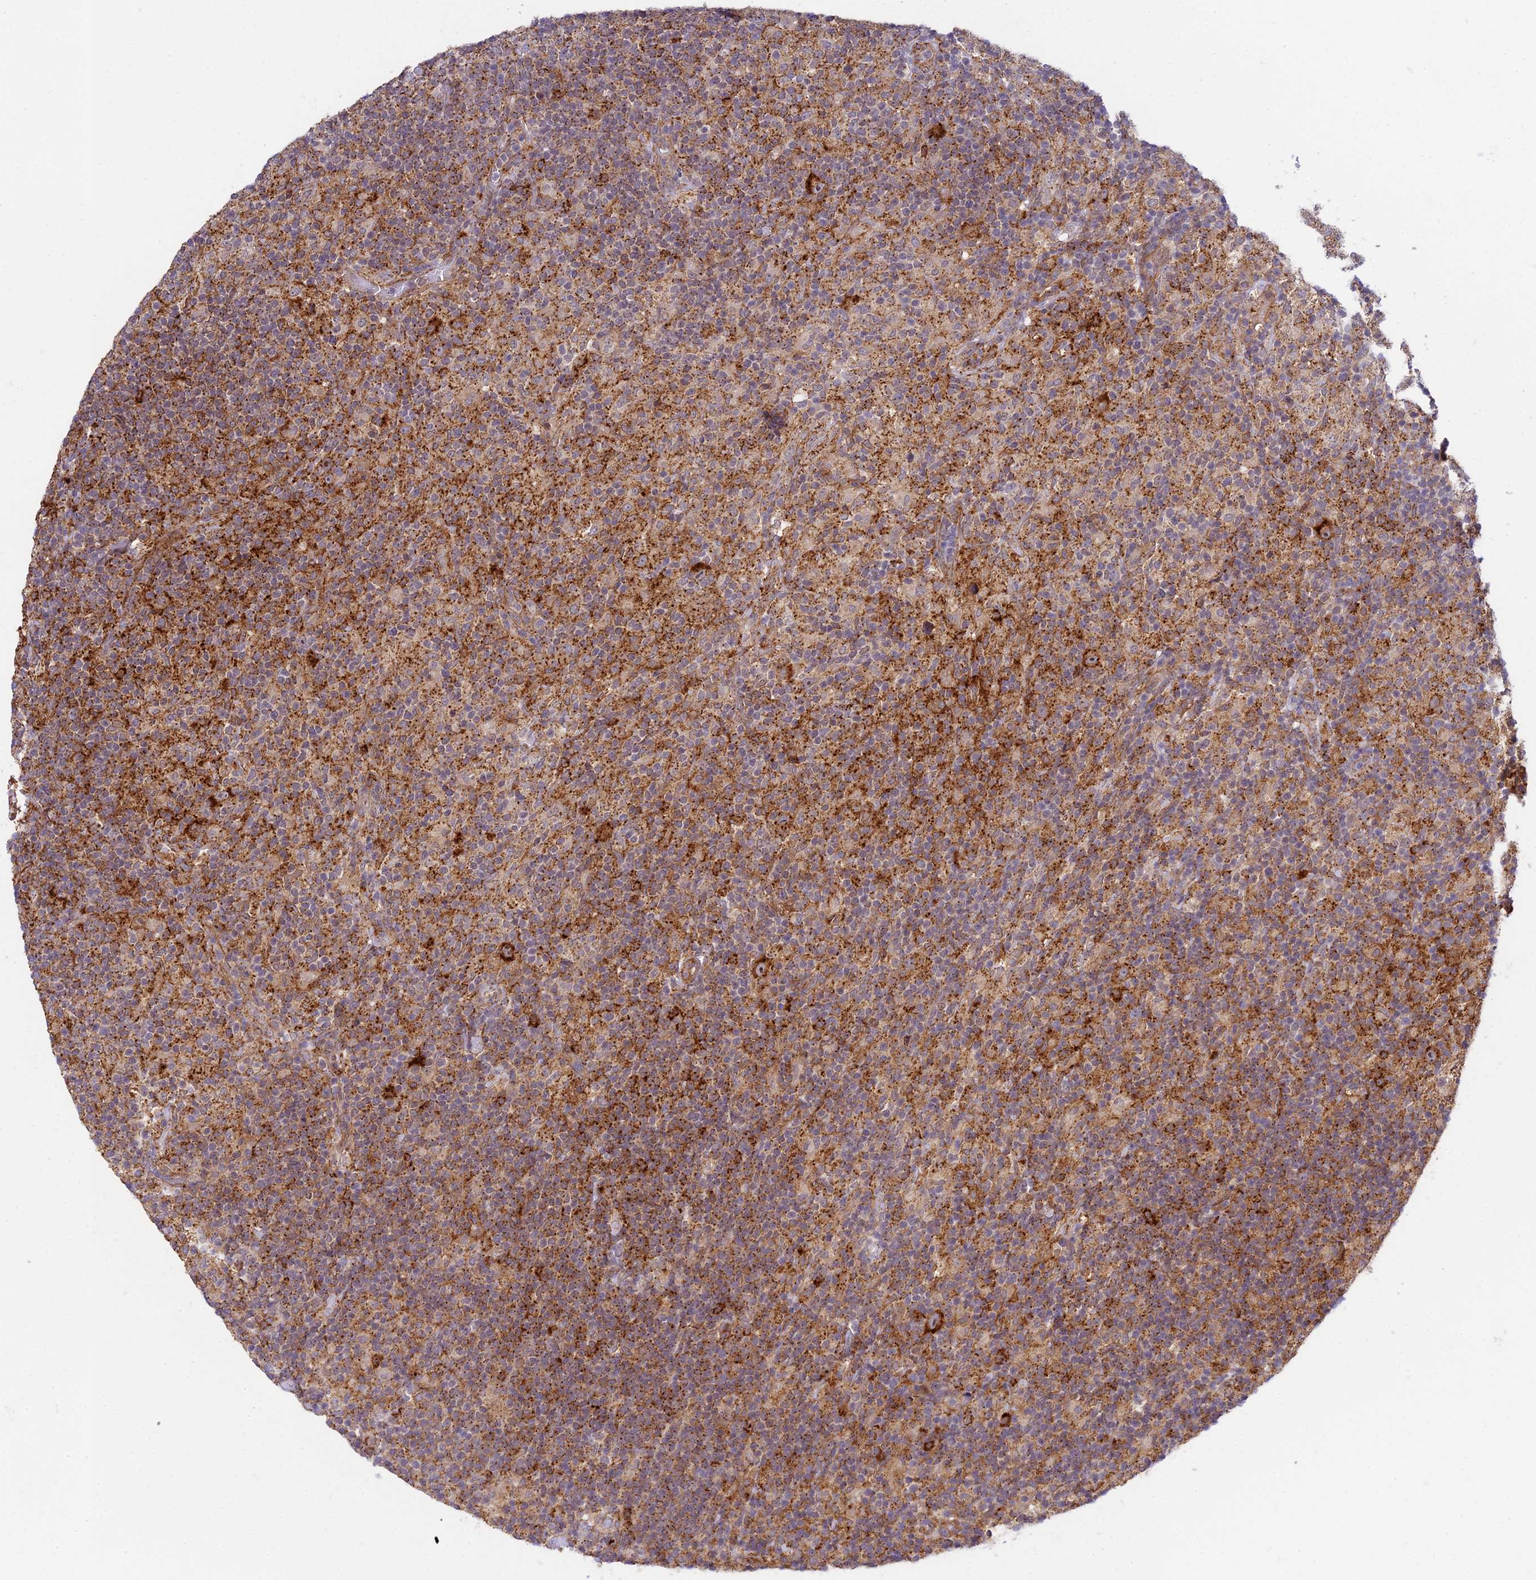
{"staining": {"intensity": "strong", "quantity": ">75%", "location": "cytoplasmic/membranous"}, "tissue": "lymphoma", "cell_type": "Tumor cells", "image_type": "cancer", "snomed": [{"axis": "morphology", "description": "Hodgkin's disease, NOS"}, {"axis": "topography", "description": "Lymph node"}], "caption": "There is high levels of strong cytoplasmic/membranous staining in tumor cells of Hodgkin's disease, as demonstrated by immunohistochemical staining (brown color).", "gene": "SAPCD2", "patient": {"sex": "male", "age": 70}}